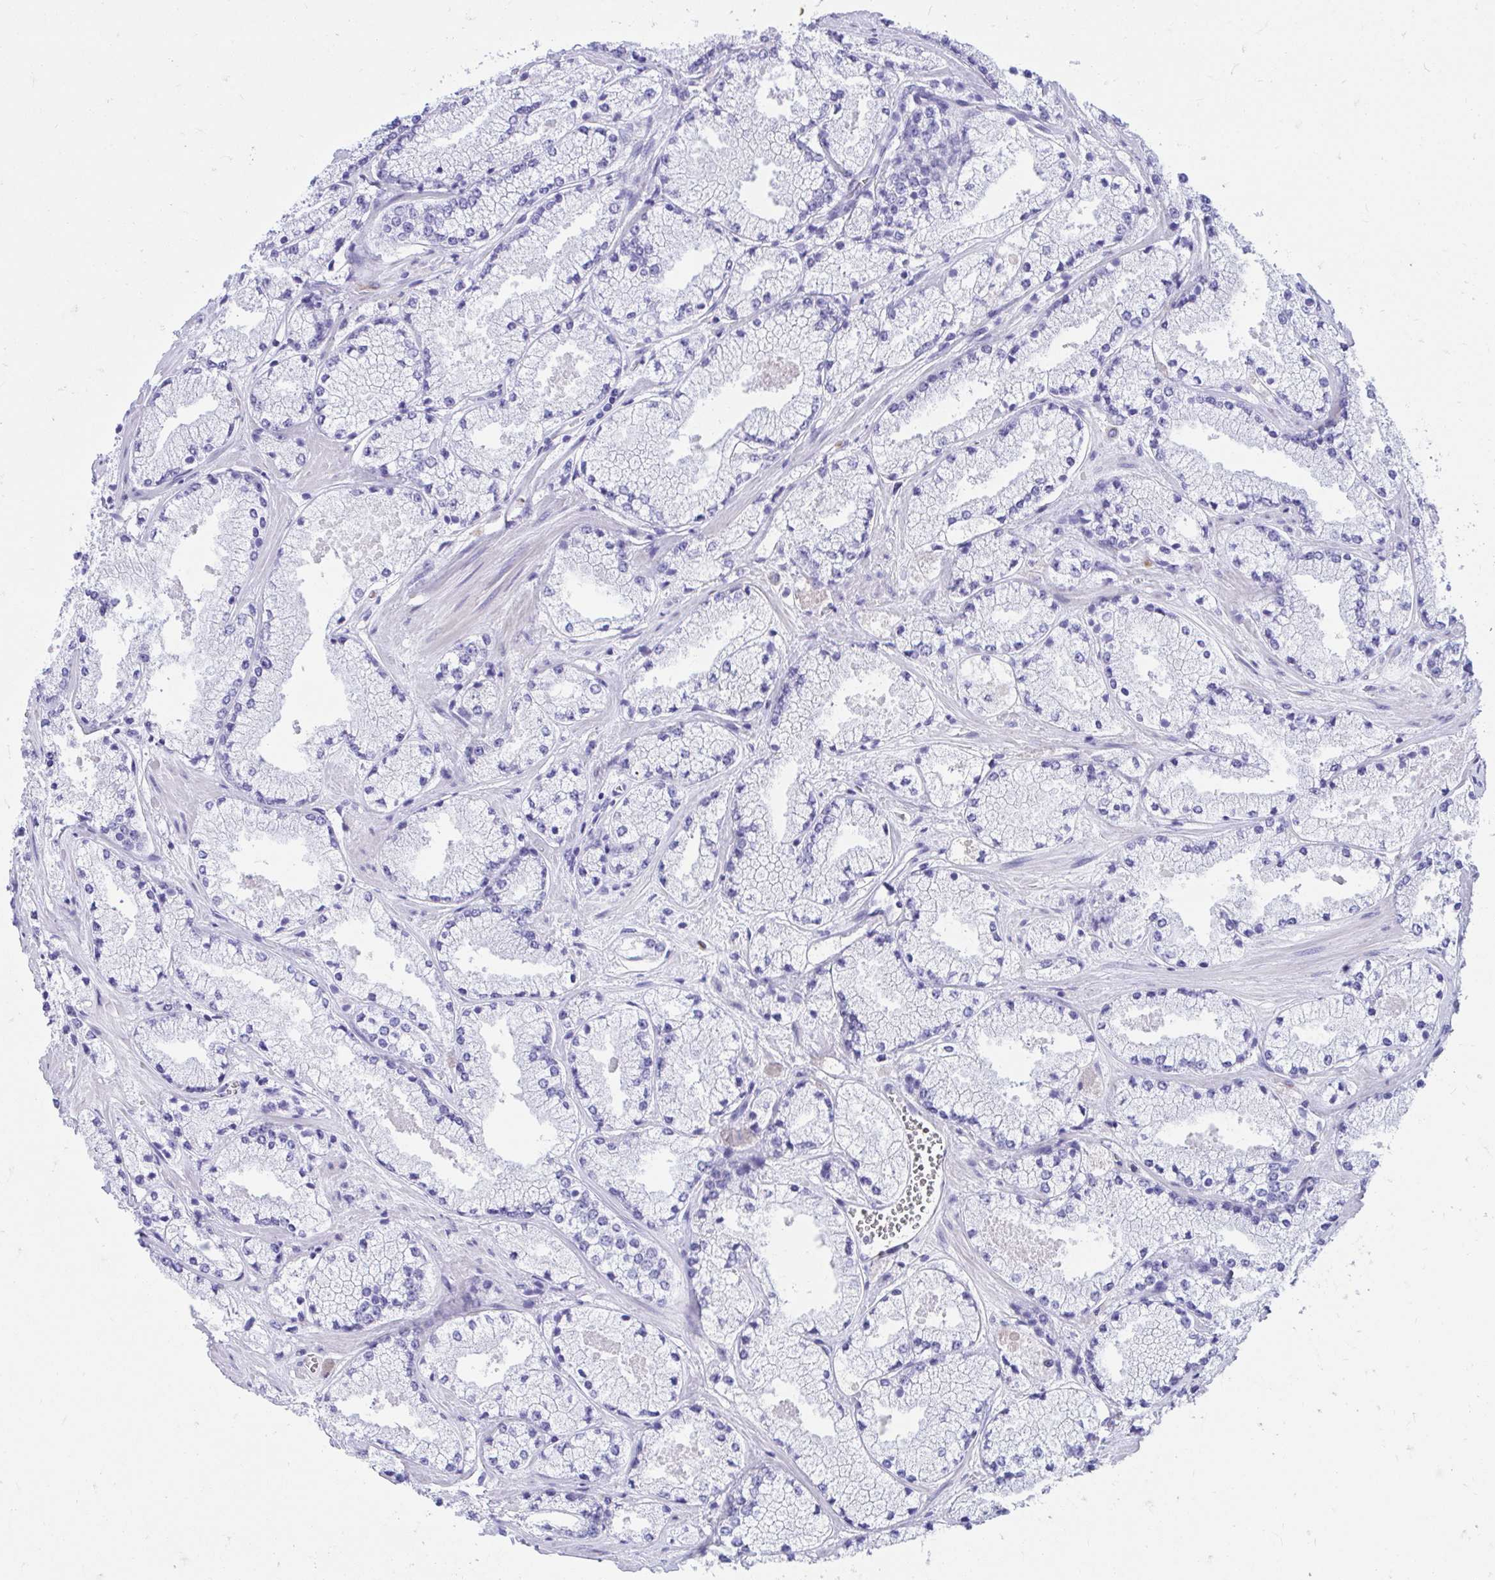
{"staining": {"intensity": "negative", "quantity": "none", "location": "none"}, "tissue": "prostate cancer", "cell_type": "Tumor cells", "image_type": "cancer", "snomed": [{"axis": "morphology", "description": "Adenocarcinoma, High grade"}, {"axis": "topography", "description": "Prostate"}], "caption": "Image shows no protein expression in tumor cells of prostate cancer (high-grade adenocarcinoma) tissue.", "gene": "SHISA8", "patient": {"sex": "male", "age": 63}}